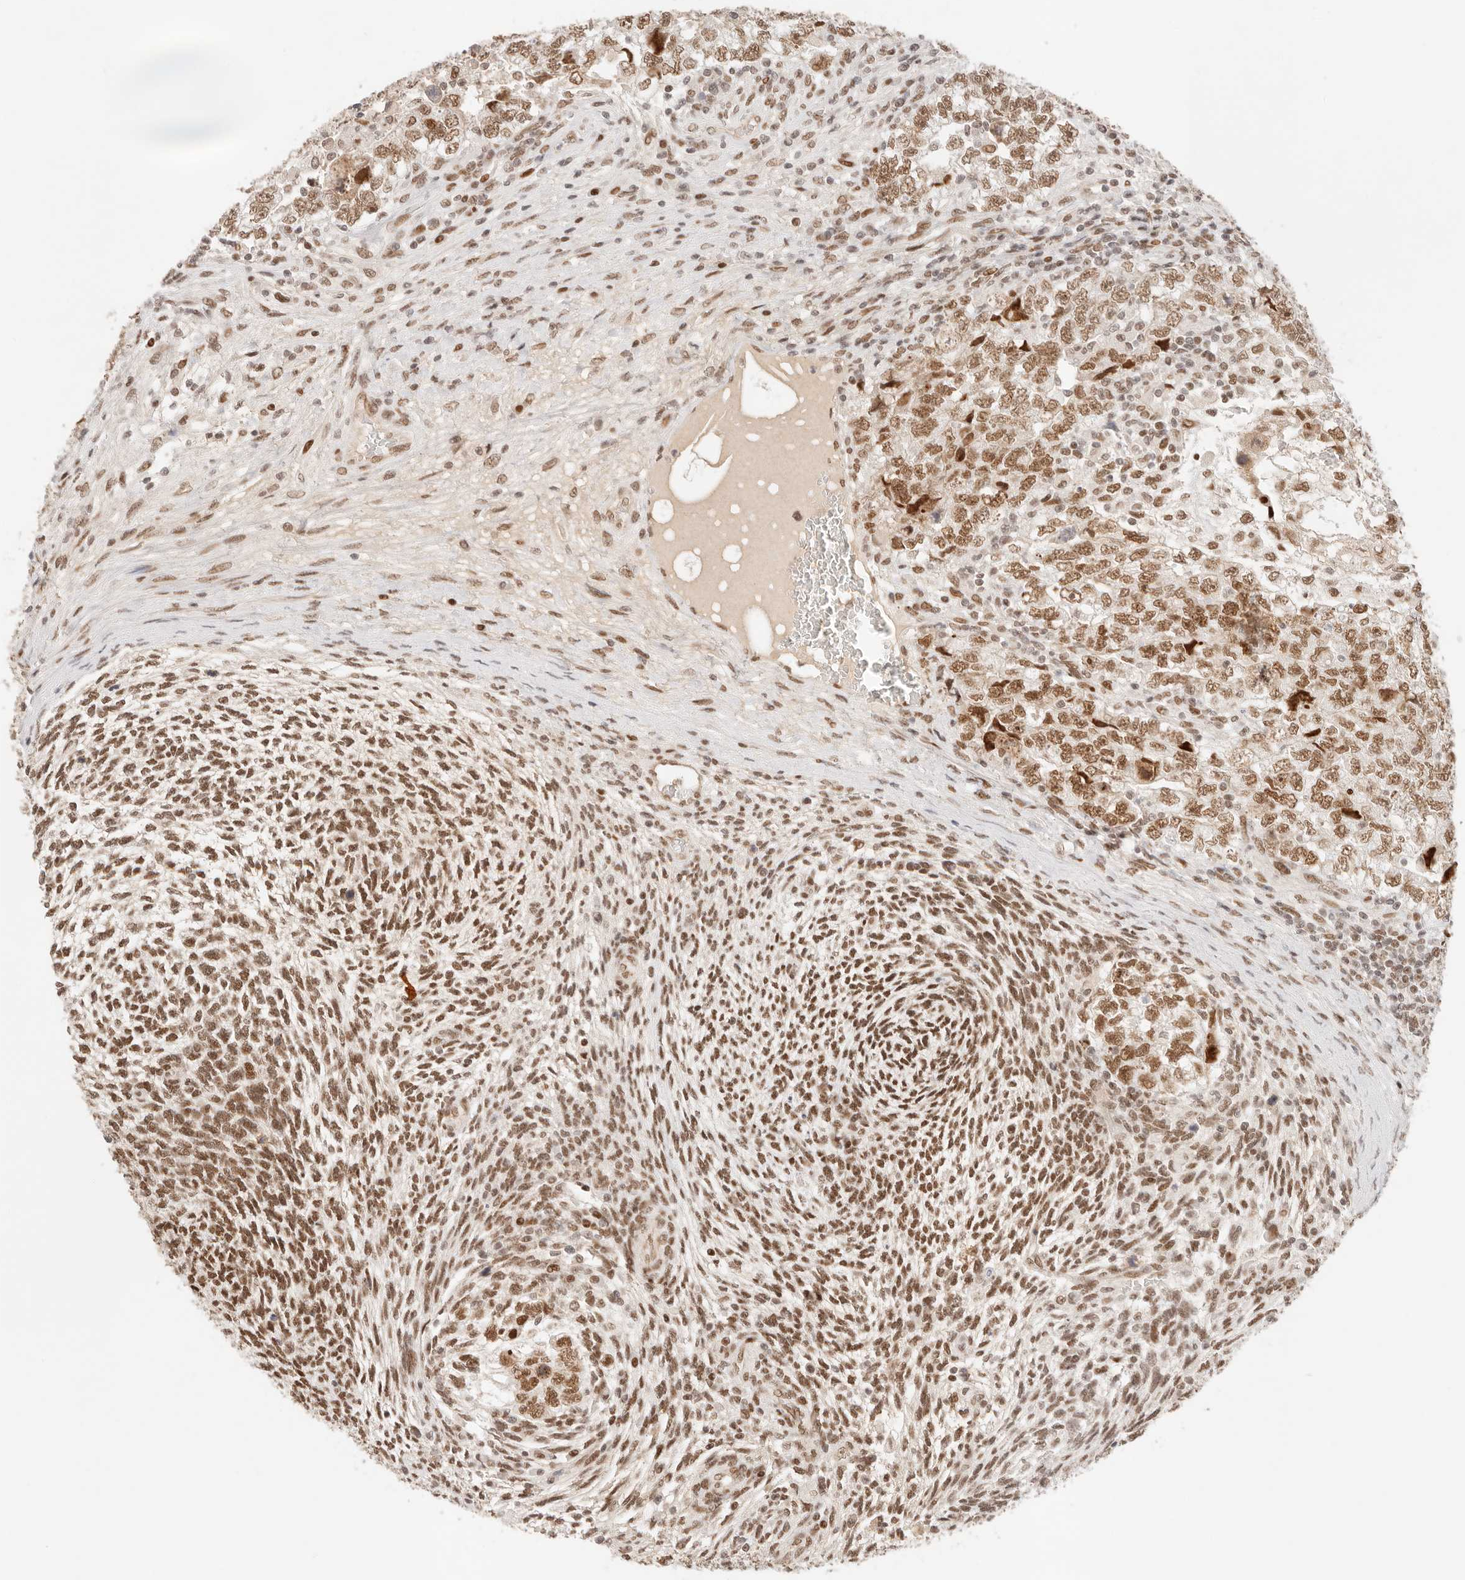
{"staining": {"intensity": "moderate", "quantity": ">75%", "location": "nuclear"}, "tissue": "testis cancer", "cell_type": "Tumor cells", "image_type": "cancer", "snomed": [{"axis": "morphology", "description": "Carcinoma, Embryonal, NOS"}, {"axis": "topography", "description": "Testis"}], "caption": "A photomicrograph of embryonal carcinoma (testis) stained for a protein displays moderate nuclear brown staining in tumor cells. (DAB (3,3'-diaminobenzidine) = brown stain, brightfield microscopy at high magnification).", "gene": "HOXC5", "patient": {"sex": "male", "age": 37}}